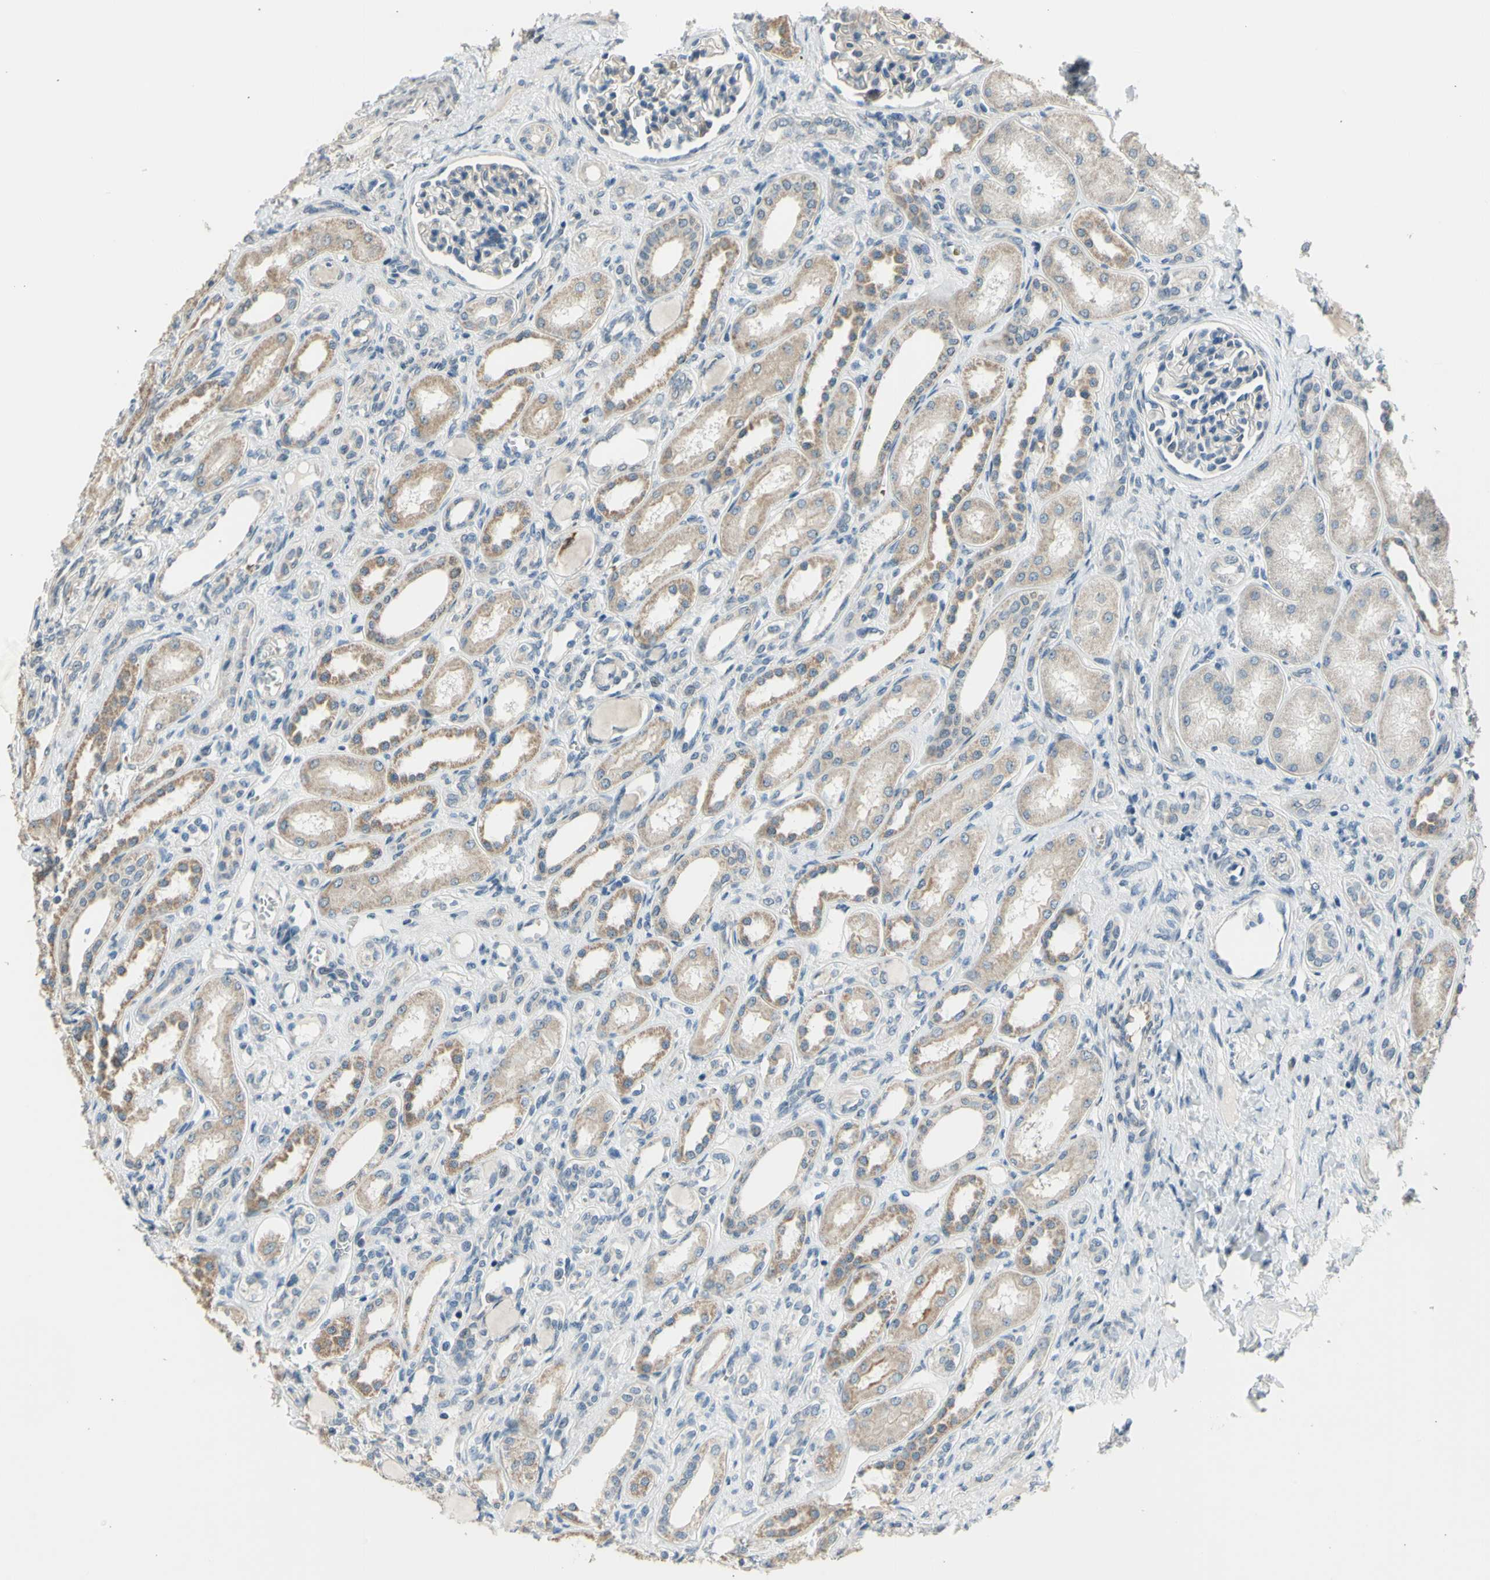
{"staining": {"intensity": "negative", "quantity": "none", "location": "none"}, "tissue": "kidney", "cell_type": "Cells in glomeruli", "image_type": "normal", "snomed": [{"axis": "morphology", "description": "Normal tissue, NOS"}, {"axis": "topography", "description": "Kidney"}], "caption": "Immunohistochemistry of unremarkable kidney exhibits no staining in cells in glomeruli. Brightfield microscopy of immunohistochemistry stained with DAB (brown) and hematoxylin (blue), captured at high magnification.", "gene": "ZNF184", "patient": {"sex": "male", "age": 7}}